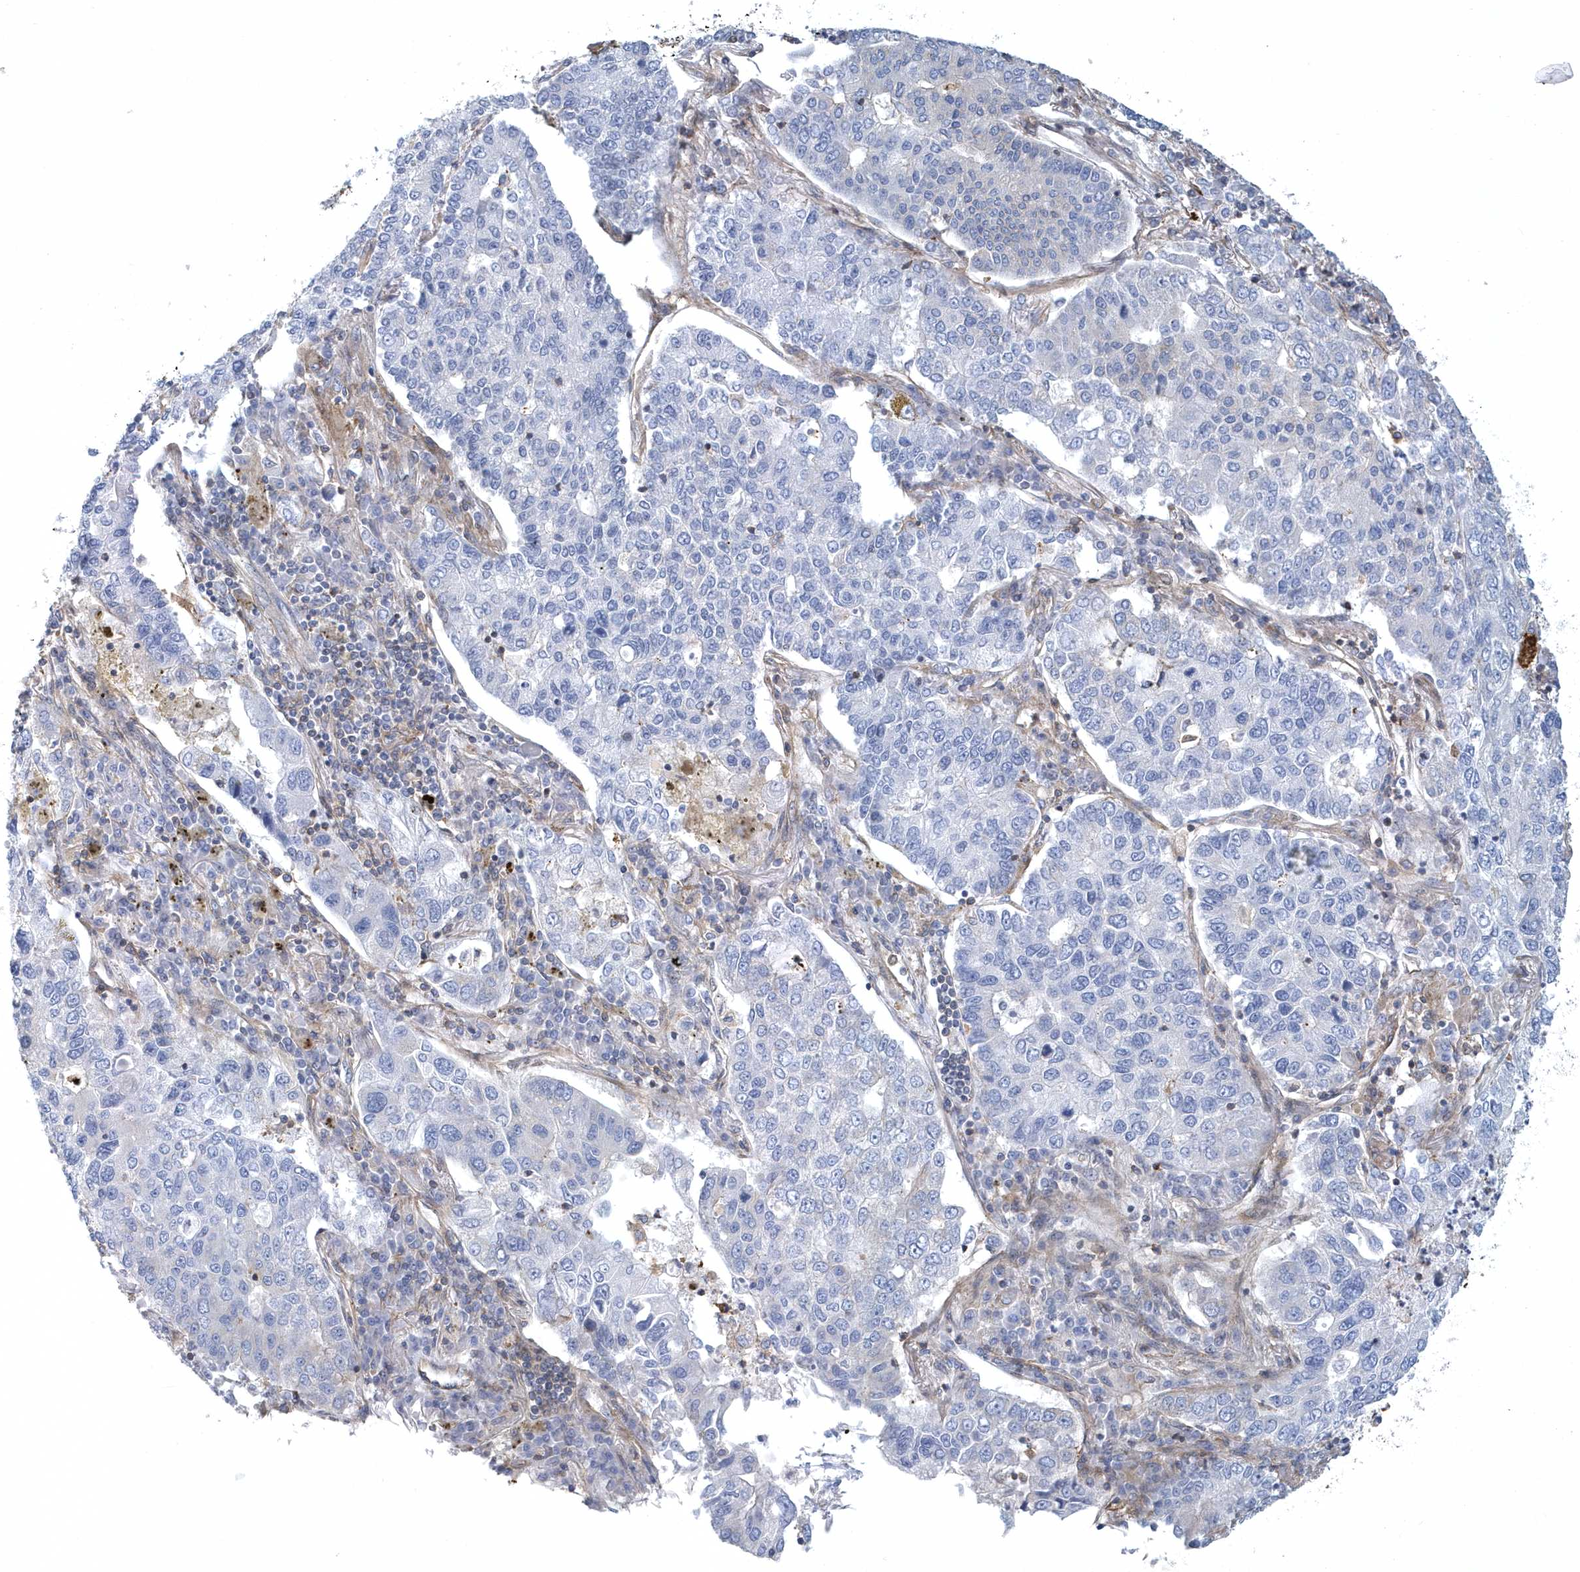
{"staining": {"intensity": "negative", "quantity": "none", "location": "none"}, "tissue": "lung cancer", "cell_type": "Tumor cells", "image_type": "cancer", "snomed": [{"axis": "morphology", "description": "Adenocarcinoma, NOS"}, {"axis": "topography", "description": "Lung"}], "caption": "Tumor cells show no significant protein staining in lung cancer.", "gene": "ARAP2", "patient": {"sex": "male", "age": 49}}